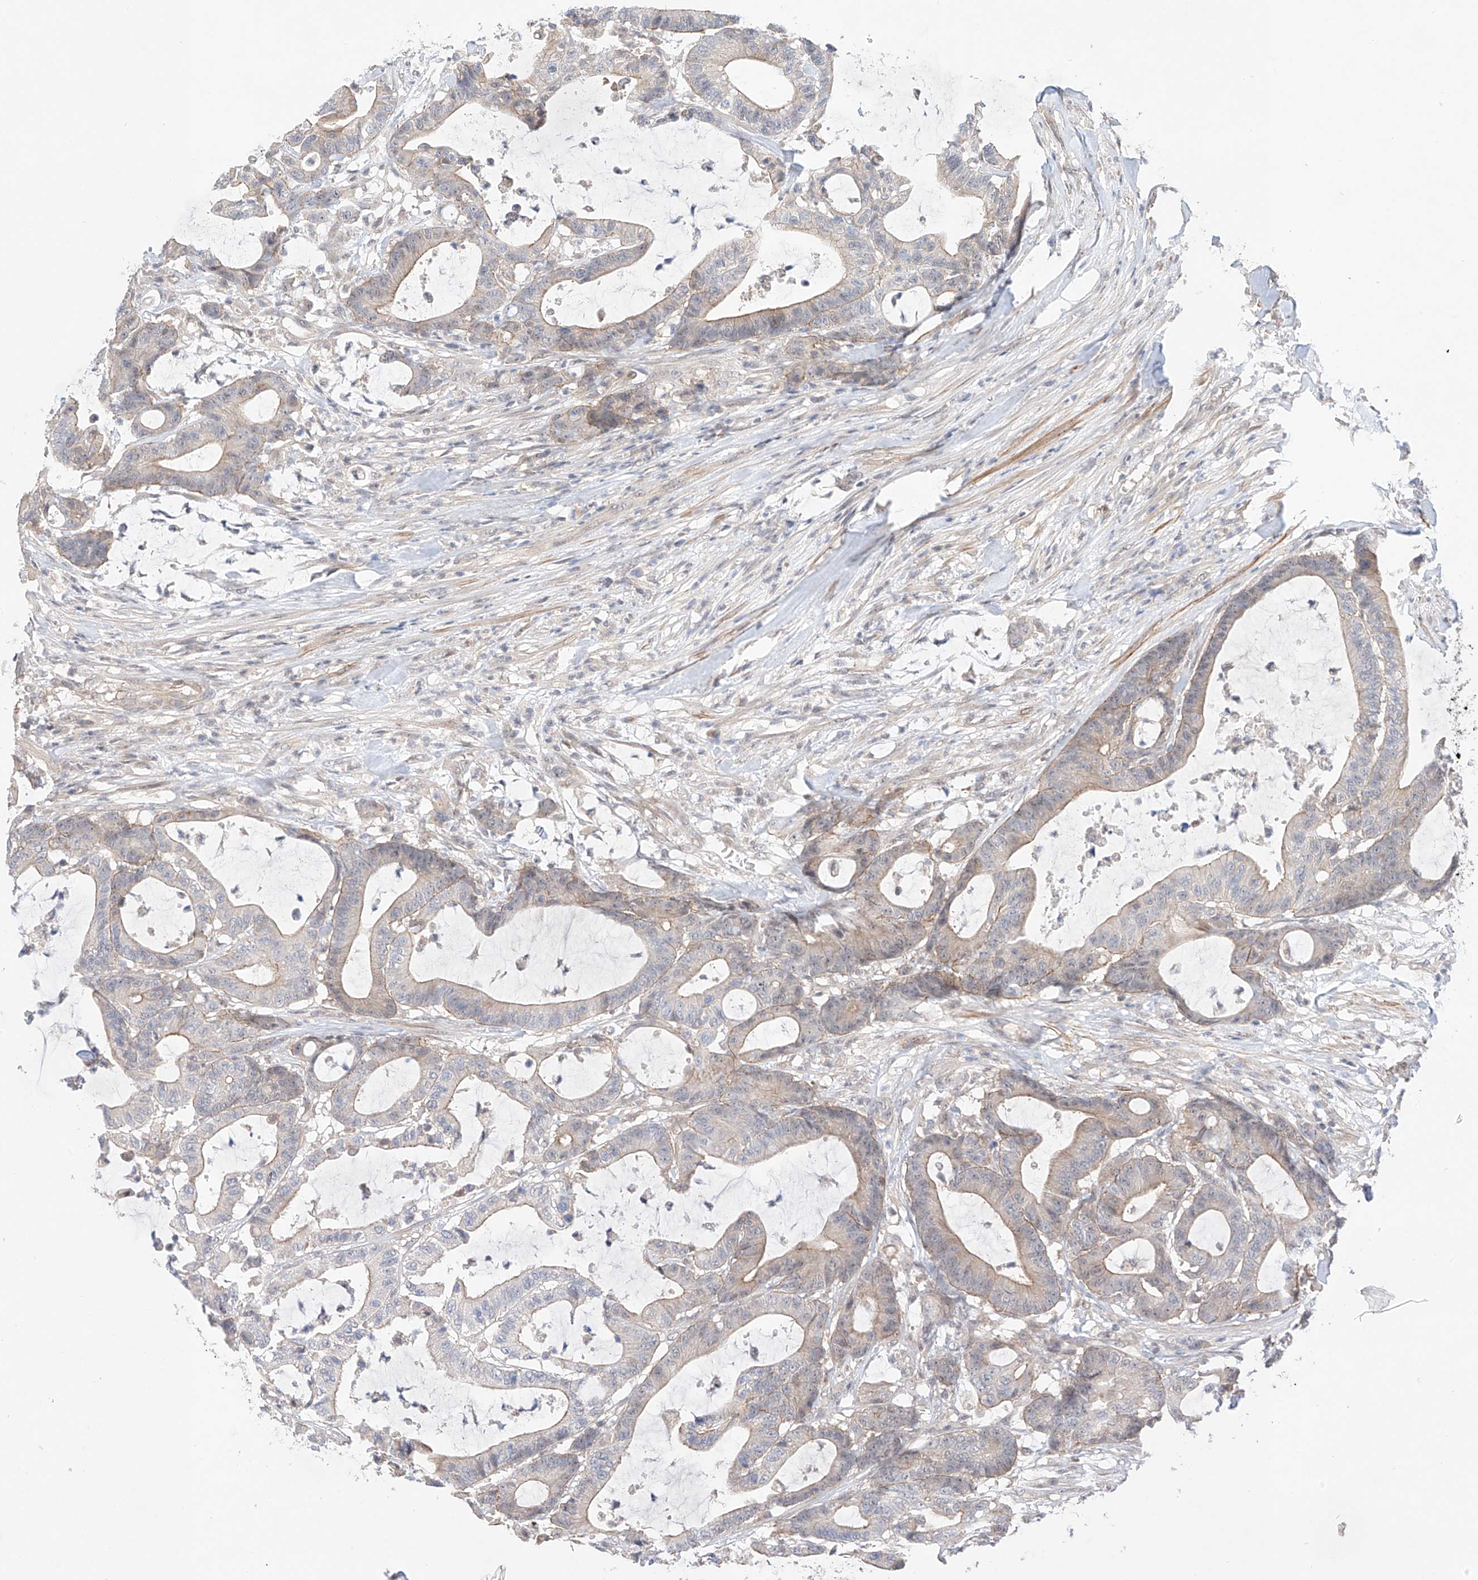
{"staining": {"intensity": "weak", "quantity": "<25%", "location": "cytoplasmic/membranous"}, "tissue": "colorectal cancer", "cell_type": "Tumor cells", "image_type": "cancer", "snomed": [{"axis": "morphology", "description": "Adenocarcinoma, NOS"}, {"axis": "topography", "description": "Colon"}], "caption": "The IHC micrograph has no significant expression in tumor cells of colorectal adenocarcinoma tissue. (Stains: DAB immunohistochemistry with hematoxylin counter stain, Microscopy: brightfield microscopy at high magnification).", "gene": "TSR2", "patient": {"sex": "female", "age": 84}}